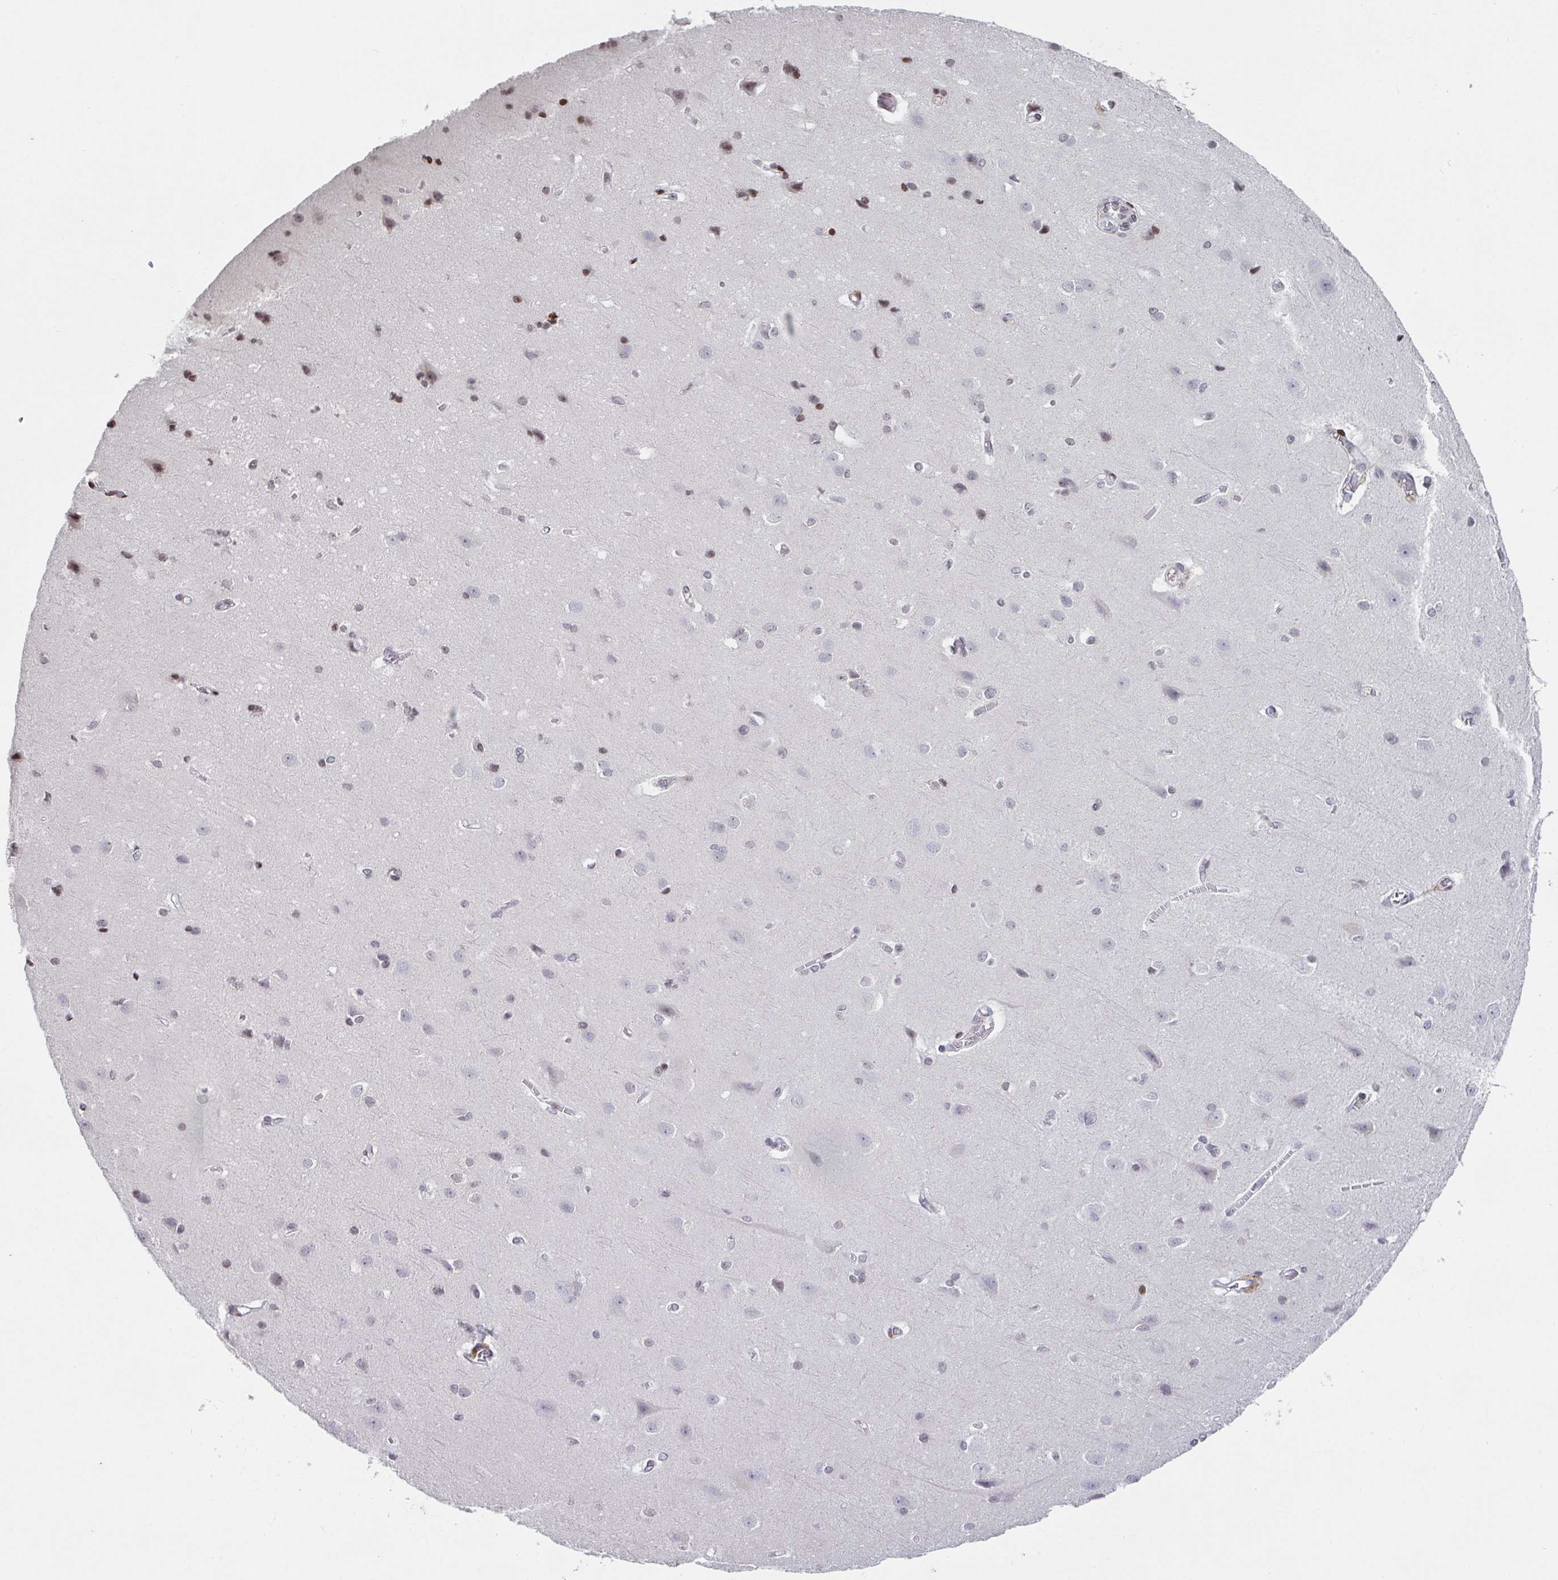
{"staining": {"intensity": "moderate", "quantity": "<25%", "location": "nuclear"}, "tissue": "cerebral cortex", "cell_type": "Endothelial cells", "image_type": "normal", "snomed": [{"axis": "morphology", "description": "Normal tissue, NOS"}, {"axis": "topography", "description": "Cerebral cortex"}], "caption": "Protein positivity by IHC shows moderate nuclear staining in approximately <25% of endothelial cells in benign cerebral cortex. Using DAB (3,3'-diaminobenzidine) (brown) and hematoxylin (blue) stains, captured at high magnification using brightfield microscopy.", "gene": "PCDHB8", "patient": {"sex": "male", "age": 37}}